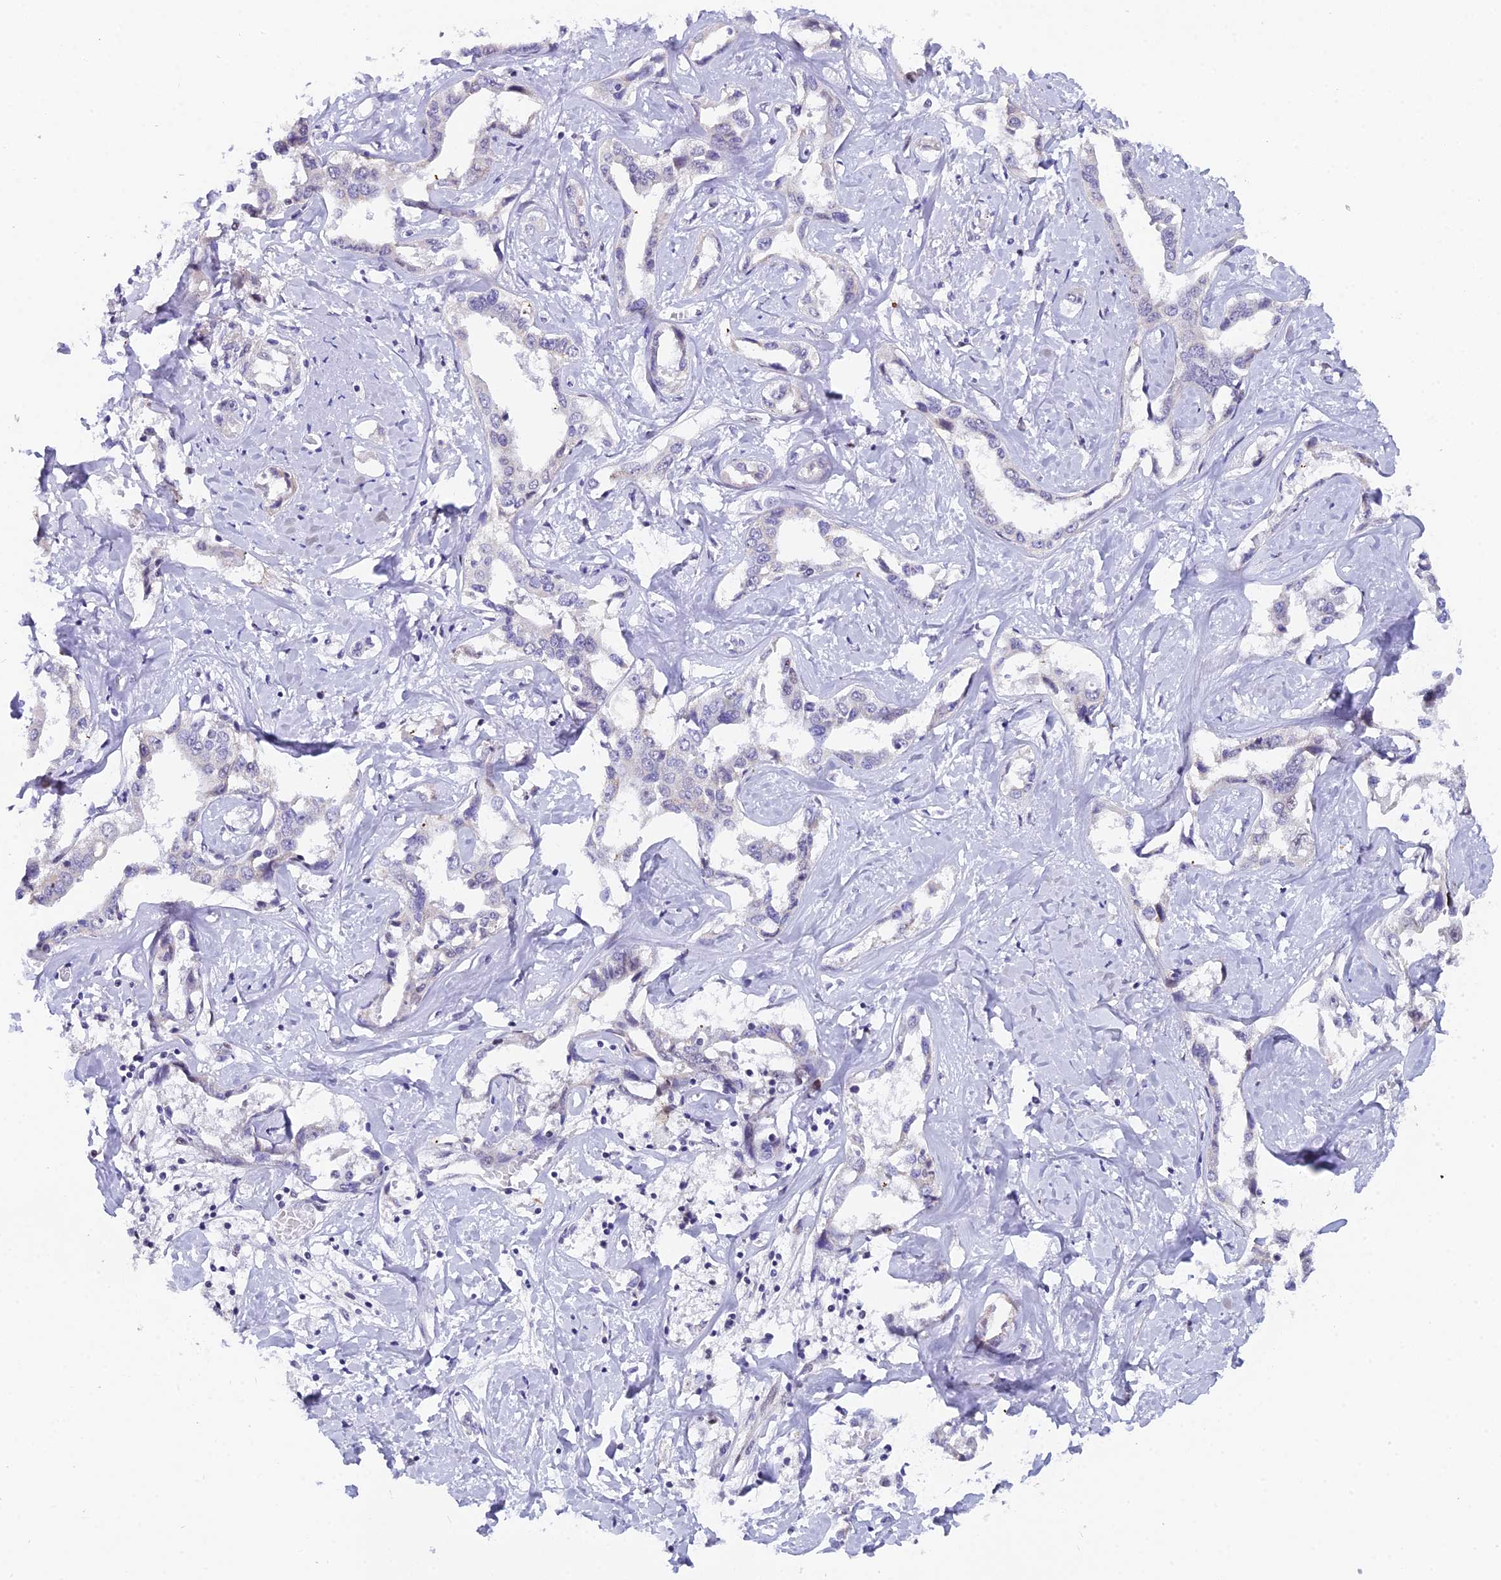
{"staining": {"intensity": "negative", "quantity": "none", "location": "none"}, "tissue": "liver cancer", "cell_type": "Tumor cells", "image_type": "cancer", "snomed": [{"axis": "morphology", "description": "Cholangiocarcinoma"}, {"axis": "topography", "description": "Liver"}], "caption": "Tumor cells show no significant protein staining in liver cholangiocarcinoma.", "gene": "XKR9", "patient": {"sex": "male", "age": 59}}